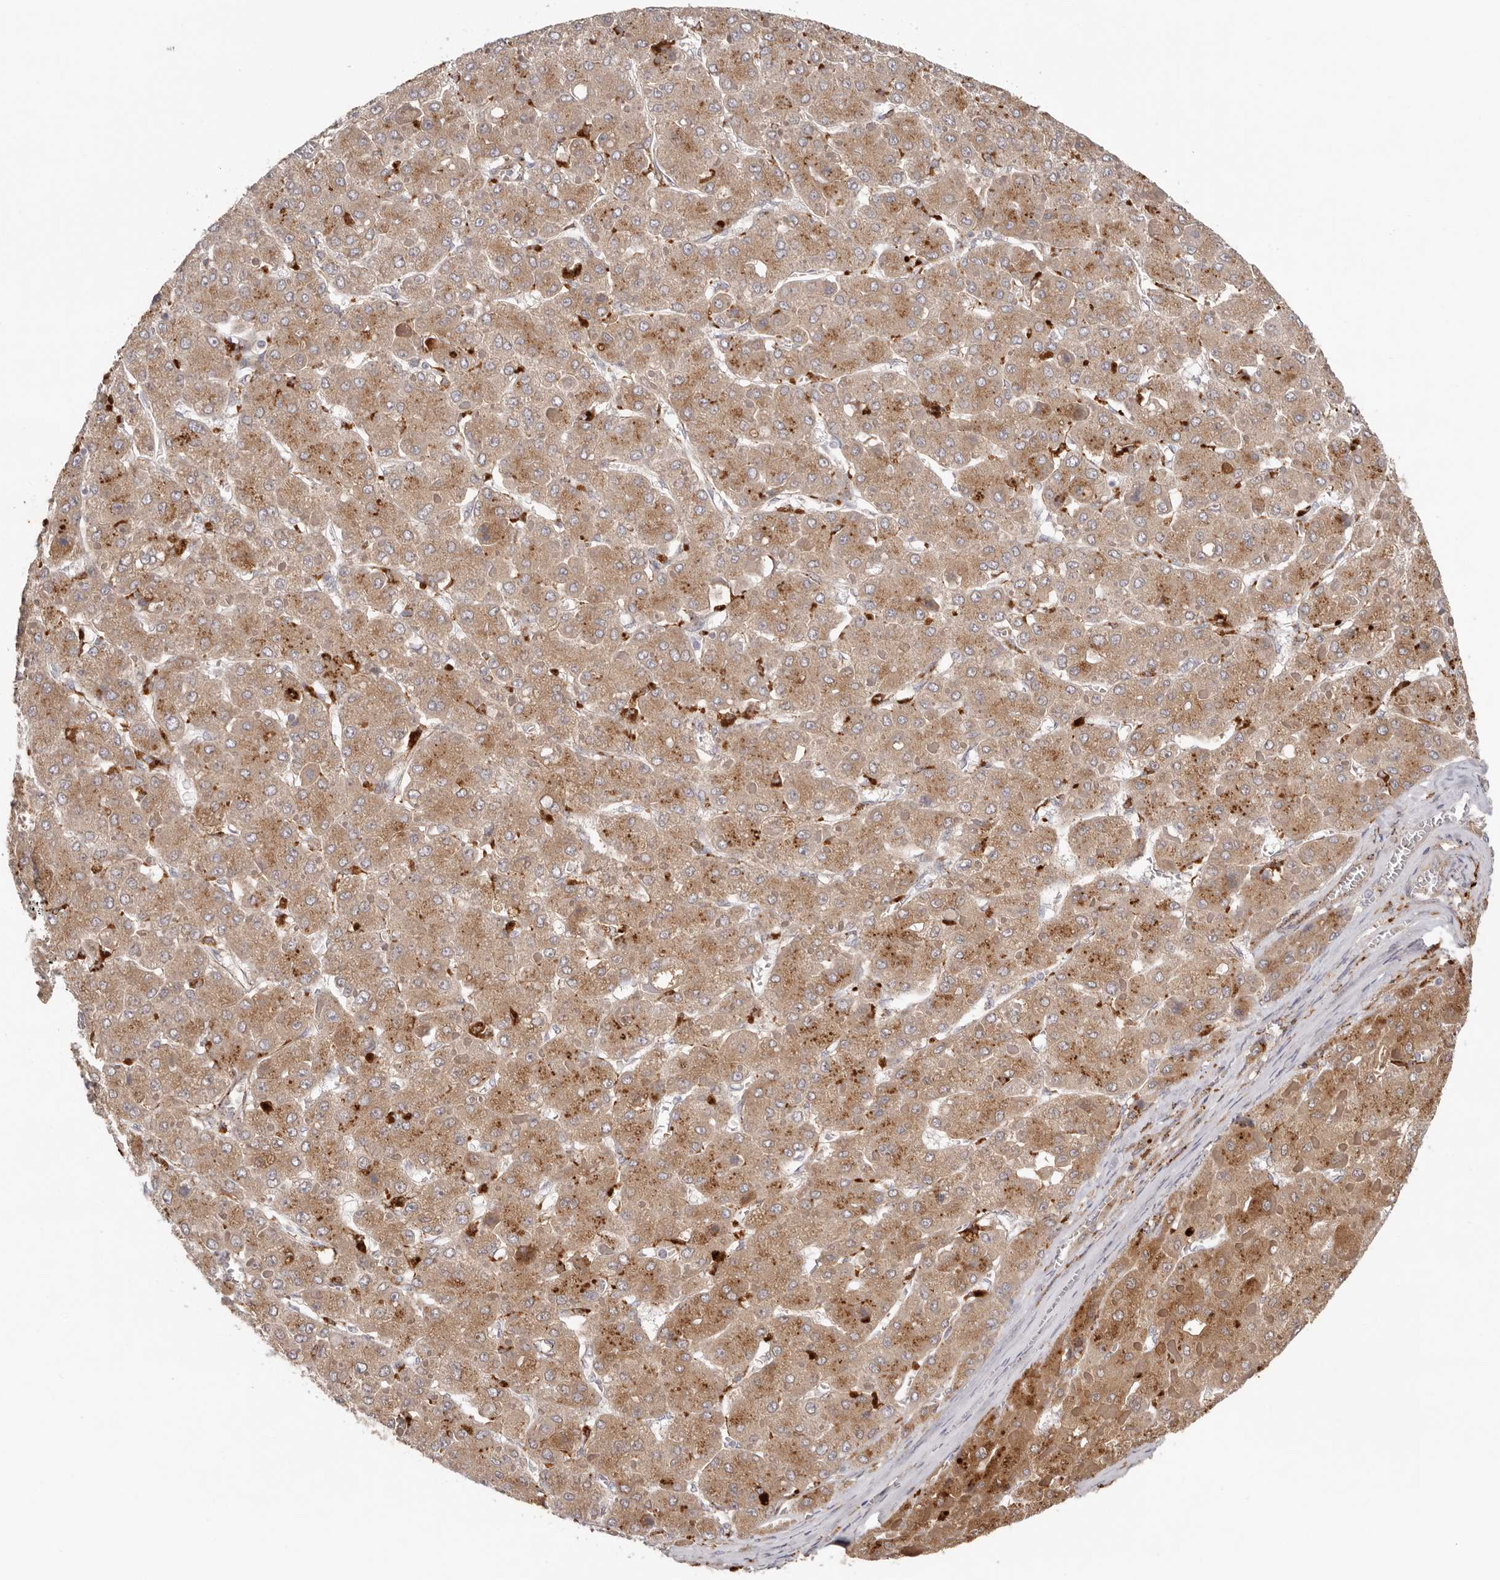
{"staining": {"intensity": "moderate", "quantity": ">75%", "location": "cytoplasmic/membranous"}, "tissue": "liver cancer", "cell_type": "Tumor cells", "image_type": "cancer", "snomed": [{"axis": "morphology", "description": "Carcinoma, Hepatocellular, NOS"}, {"axis": "topography", "description": "Liver"}], "caption": "A photomicrograph of human hepatocellular carcinoma (liver) stained for a protein shows moderate cytoplasmic/membranous brown staining in tumor cells.", "gene": "GRN", "patient": {"sex": "female", "age": 73}}